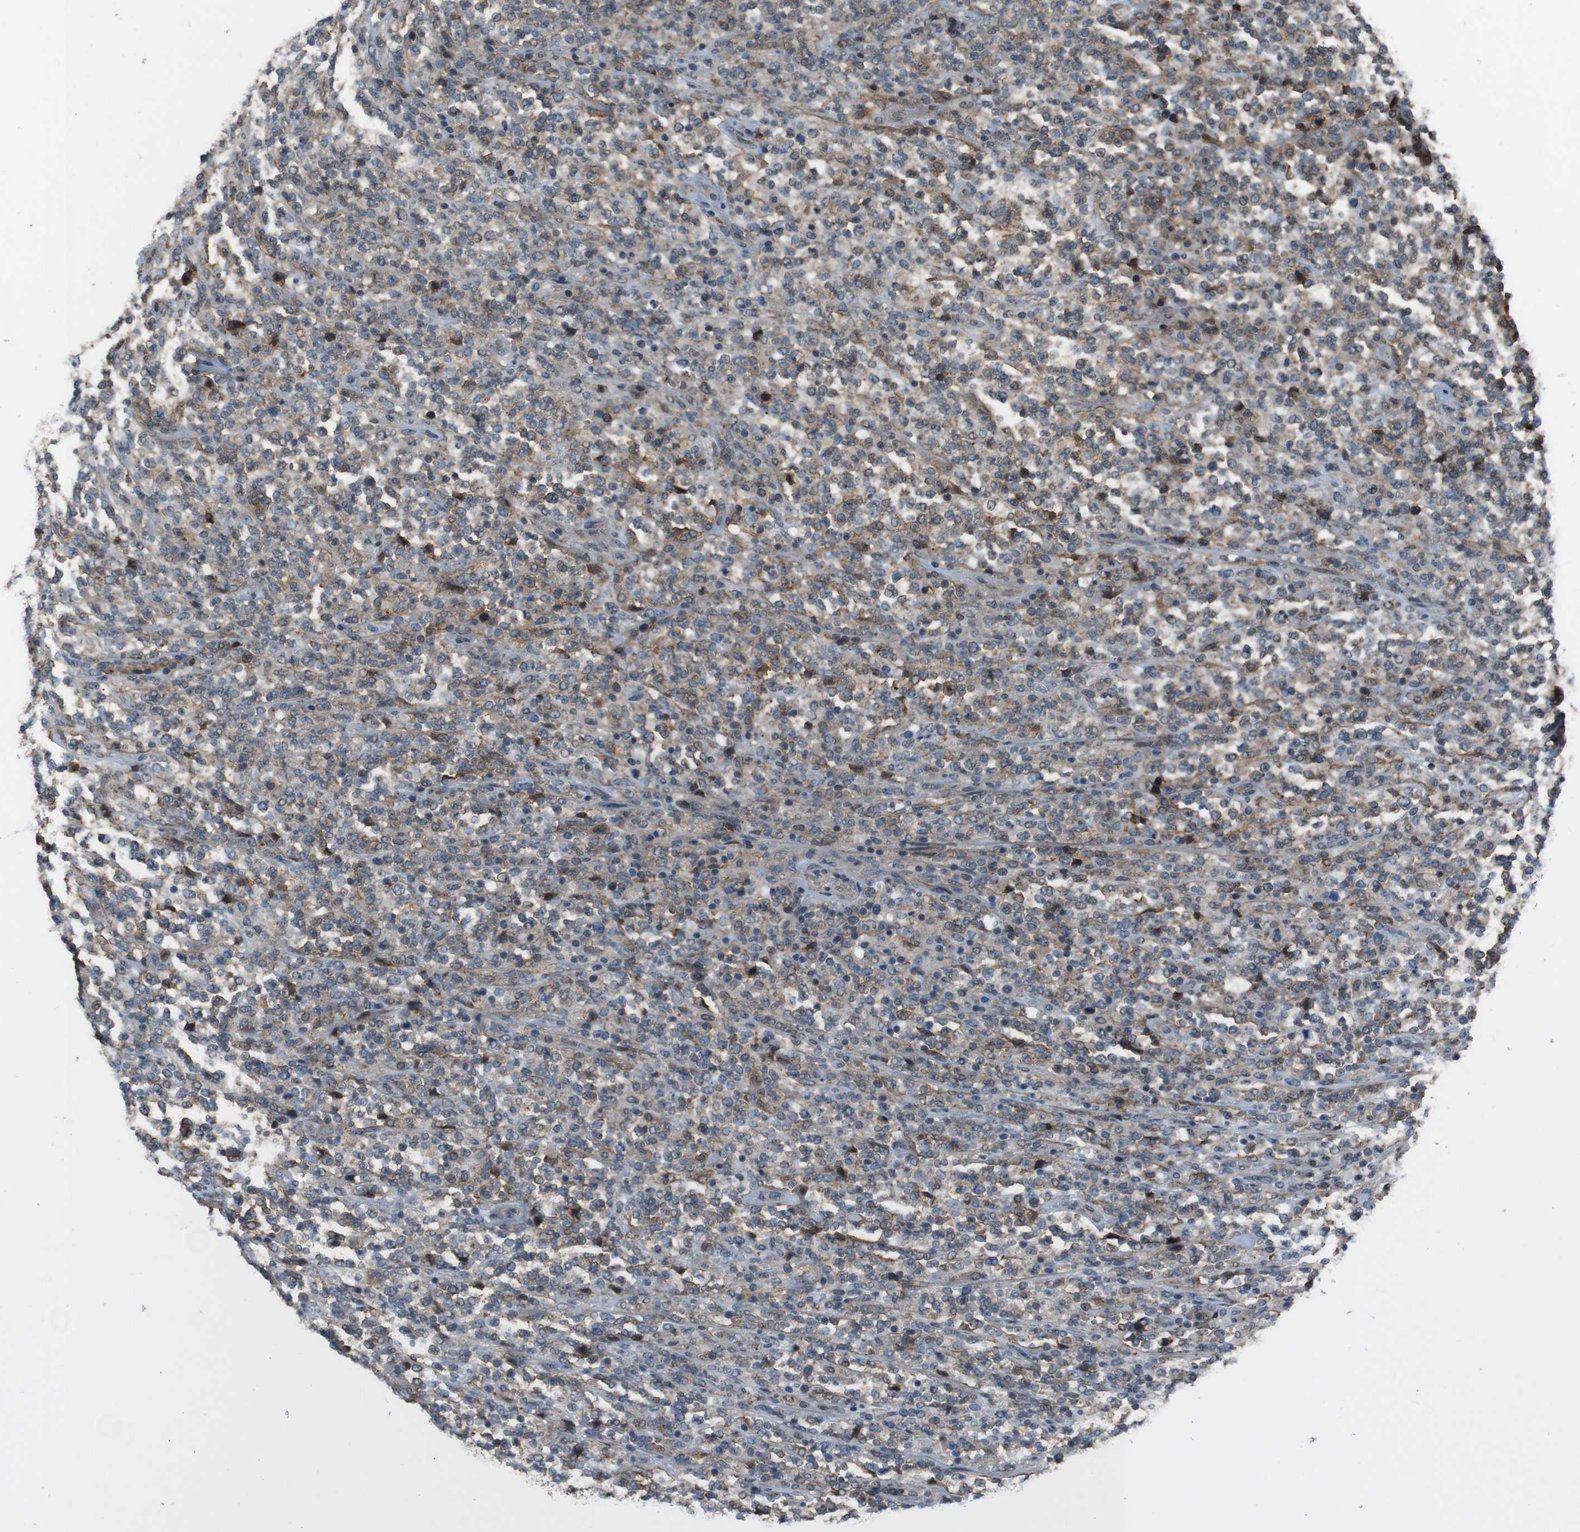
{"staining": {"intensity": "negative", "quantity": "none", "location": "none"}, "tissue": "lymphoma", "cell_type": "Tumor cells", "image_type": "cancer", "snomed": [{"axis": "morphology", "description": "Malignant lymphoma, non-Hodgkin's type, High grade"}, {"axis": "topography", "description": "Soft tissue"}], "caption": "High magnification brightfield microscopy of malignant lymphoma, non-Hodgkin's type (high-grade) stained with DAB (brown) and counterstained with hematoxylin (blue): tumor cells show no significant staining.", "gene": "ATP2B1", "patient": {"sex": "male", "age": 18}}